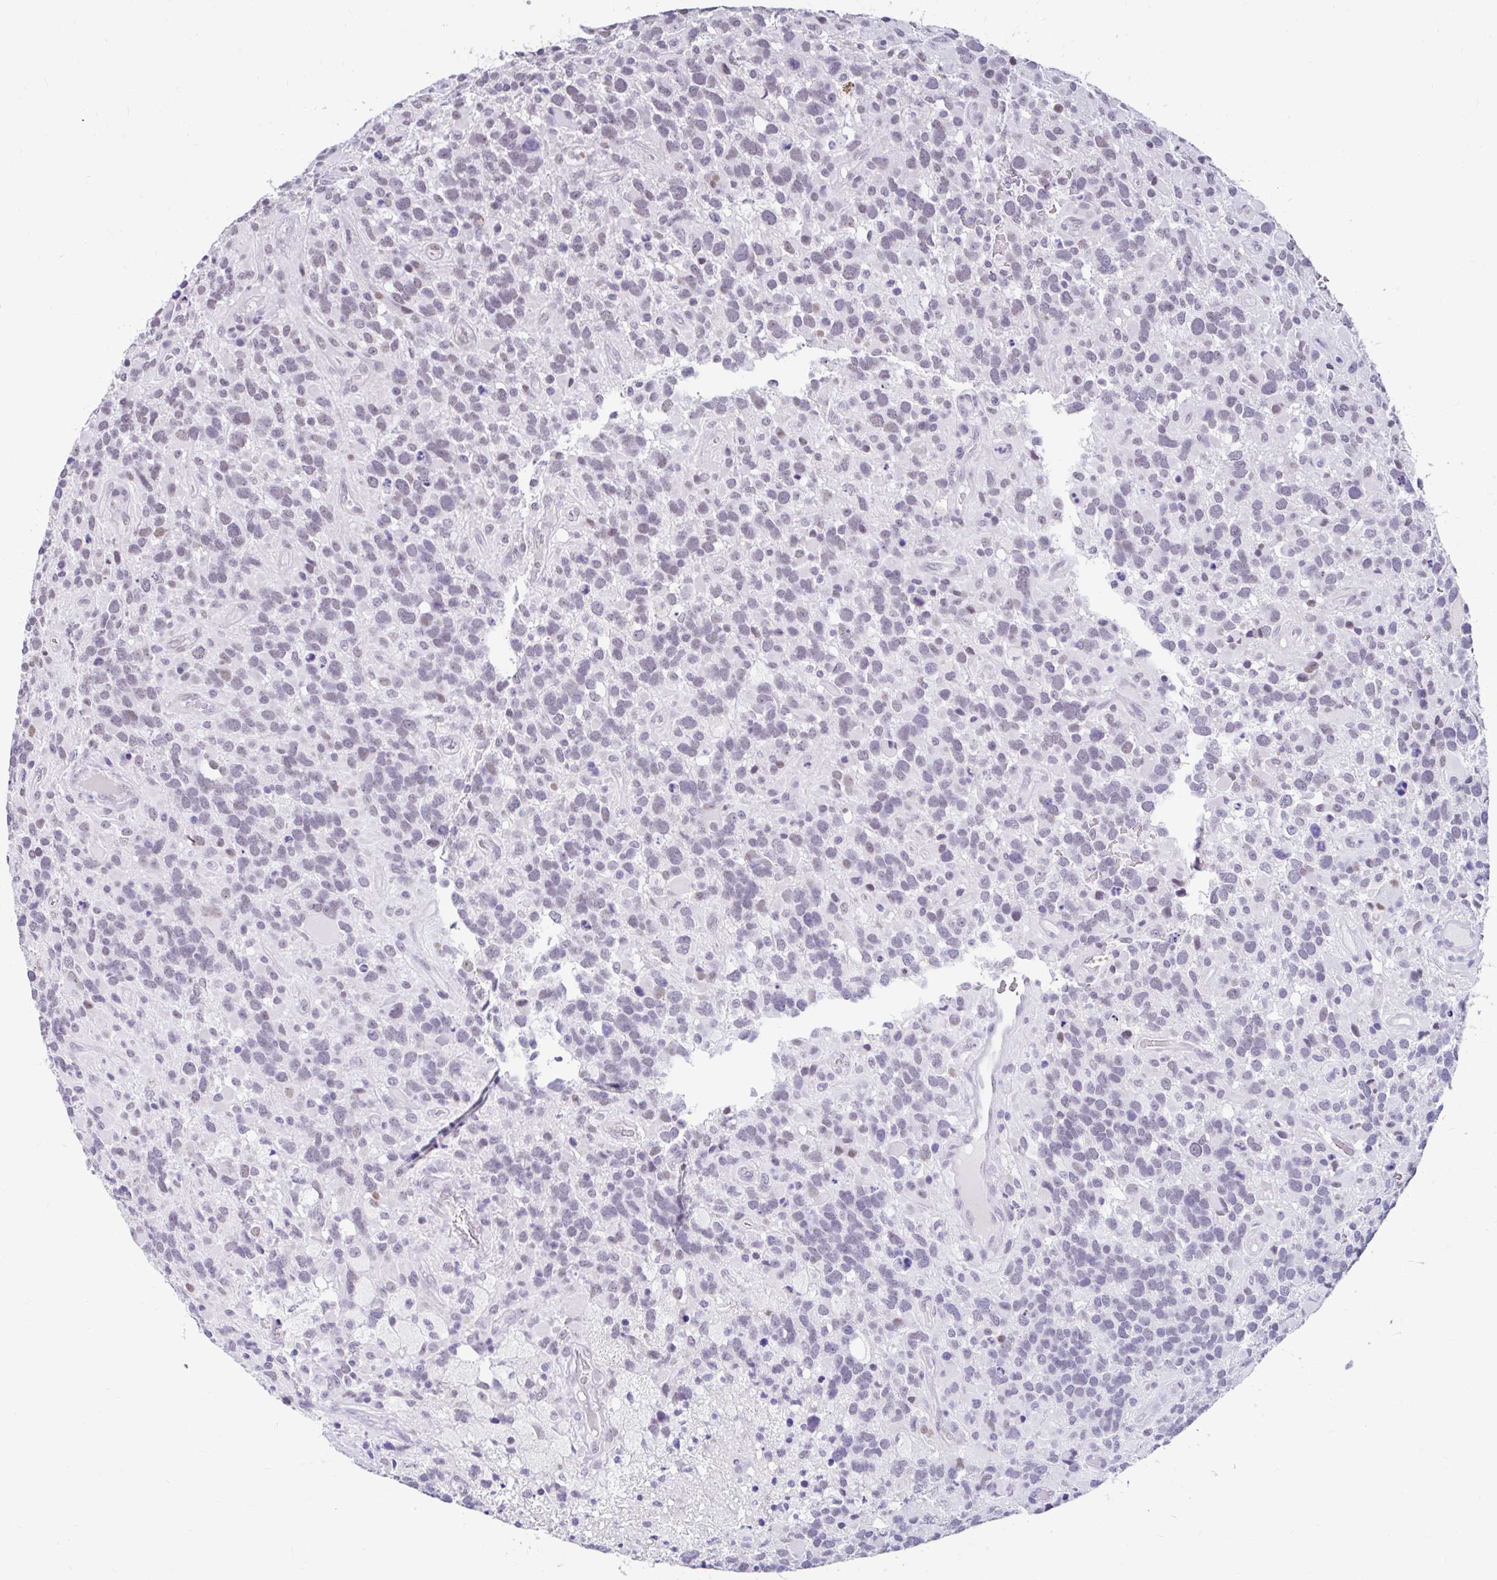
{"staining": {"intensity": "weak", "quantity": "<25%", "location": "nuclear"}, "tissue": "glioma", "cell_type": "Tumor cells", "image_type": "cancer", "snomed": [{"axis": "morphology", "description": "Glioma, malignant, High grade"}, {"axis": "topography", "description": "Brain"}], "caption": "This histopathology image is of malignant glioma (high-grade) stained with immunohistochemistry to label a protein in brown with the nuclei are counter-stained blue. There is no expression in tumor cells. (DAB immunohistochemistry (IHC), high magnification).", "gene": "DCAF17", "patient": {"sex": "female", "age": 40}}